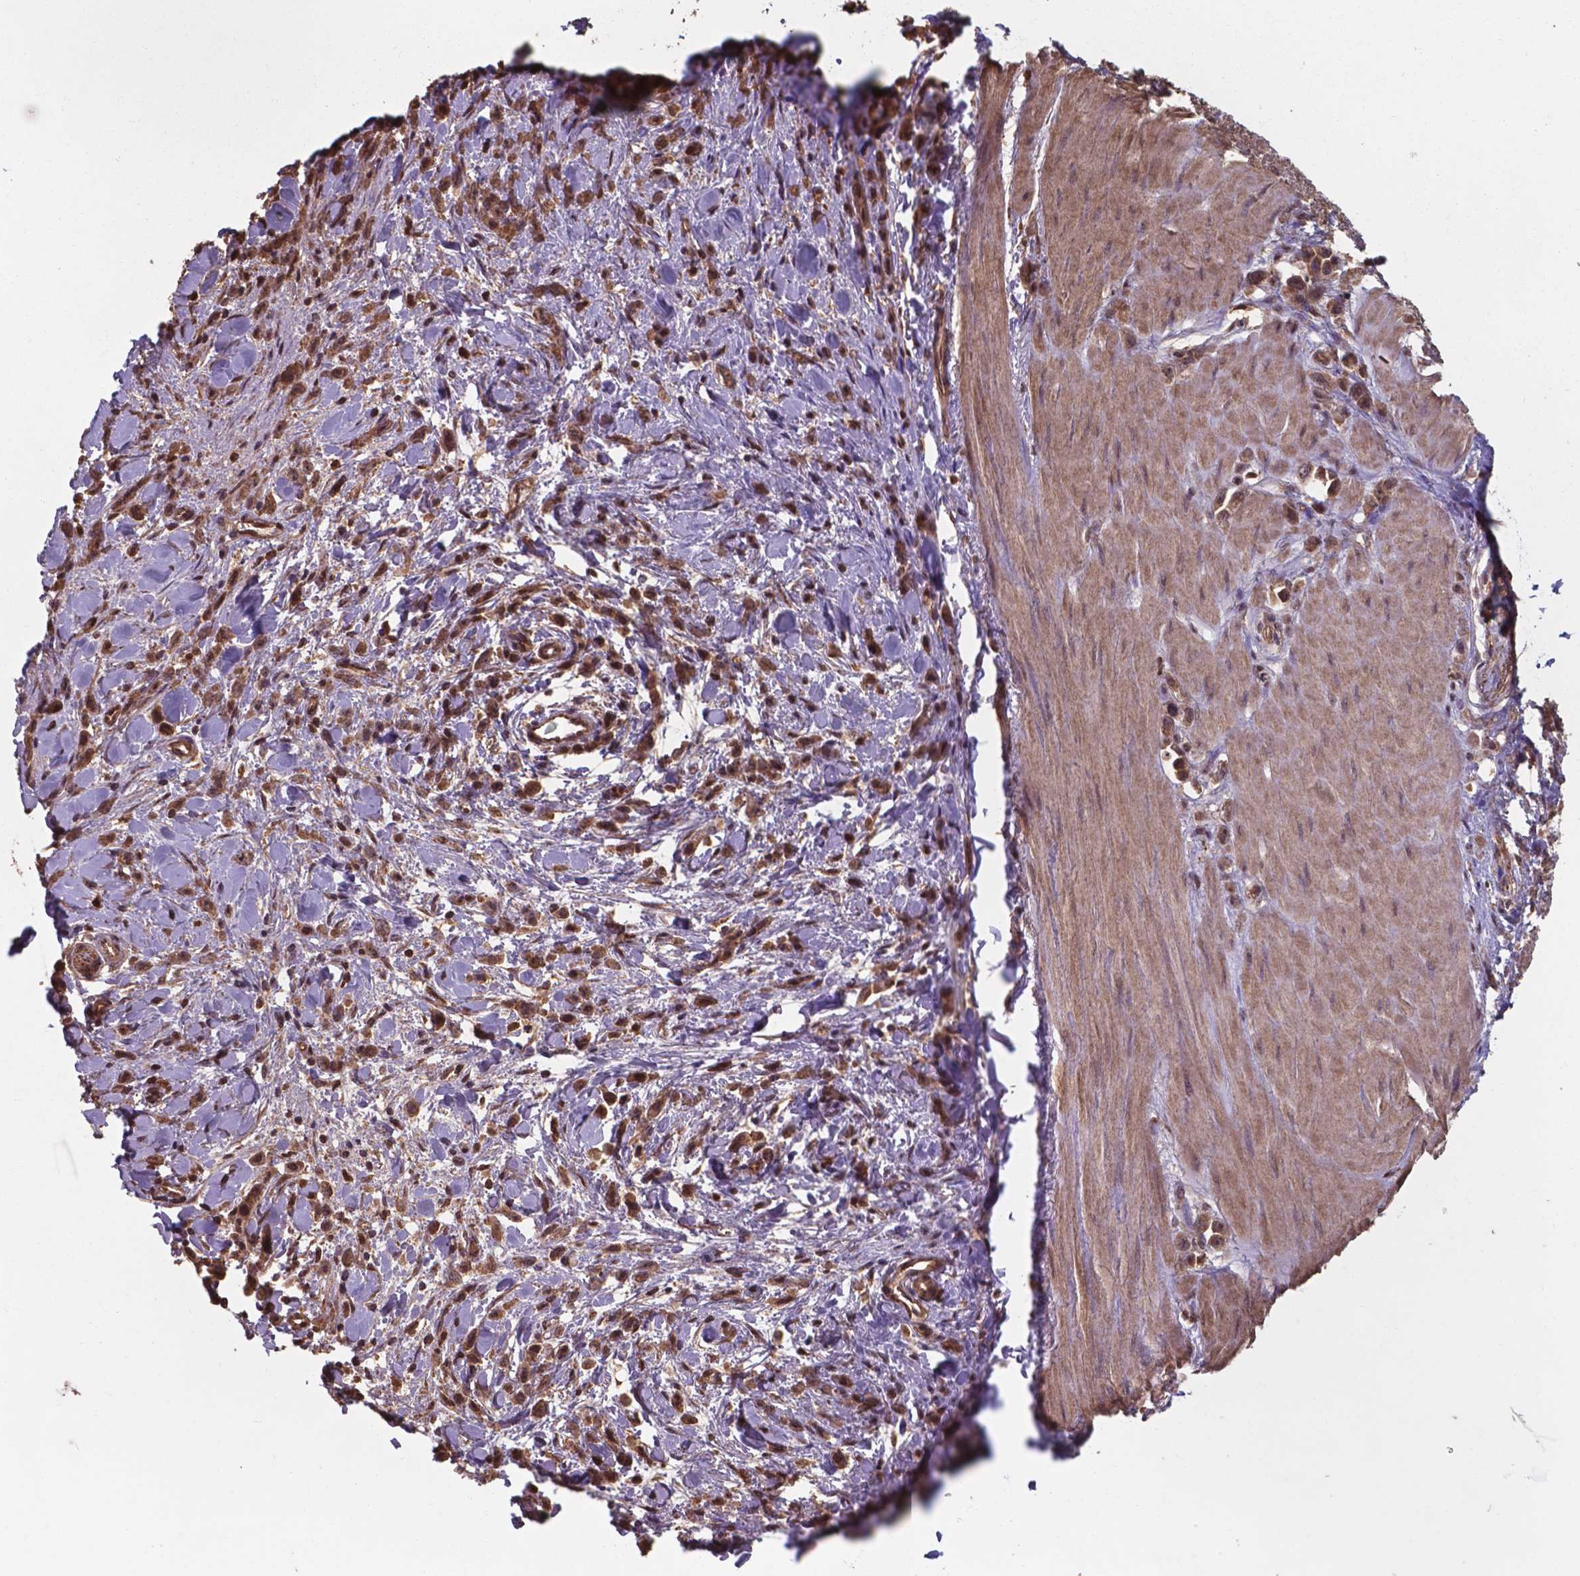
{"staining": {"intensity": "moderate", "quantity": ">75%", "location": "cytoplasmic/membranous,nuclear"}, "tissue": "stomach cancer", "cell_type": "Tumor cells", "image_type": "cancer", "snomed": [{"axis": "morphology", "description": "Adenocarcinoma, NOS"}, {"axis": "topography", "description": "Stomach"}], "caption": "Immunohistochemistry (IHC) histopathology image of human adenocarcinoma (stomach) stained for a protein (brown), which exhibits medium levels of moderate cytoplasmic/membranous and nuclear staining in approximately >75% of tumor cells.", "gene": "CHP2", "patient": {"sex": "male", "age": 47}}